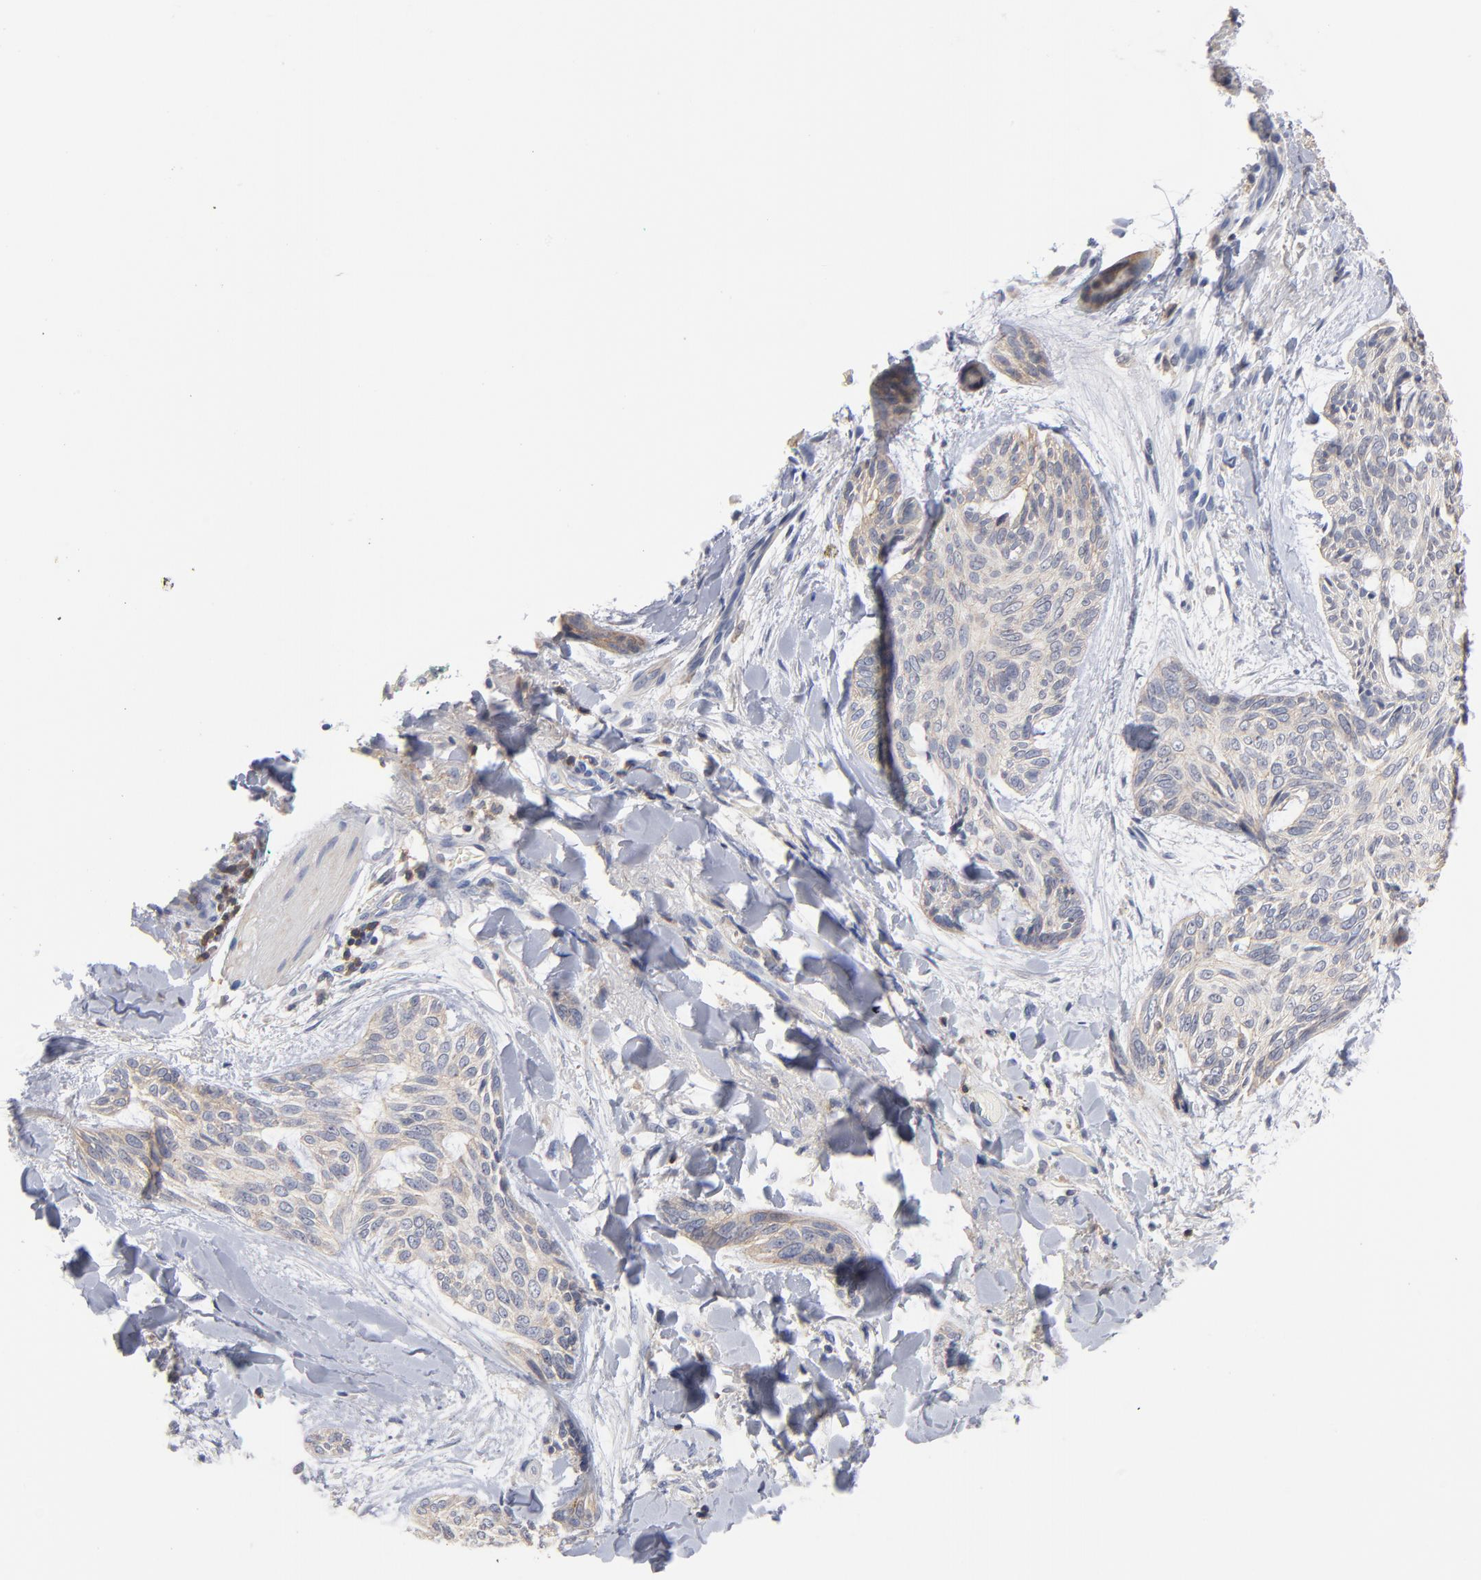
{"staining": {"intensity": "weak", "quantity": "25%-75%", "location": "cytoplasmic/membranous"}, "tissue": "skin cancer", "cell_type": "Tumor cells", "image_type": "cancer", "snomed": [{"axis": "morphology", "description": "Normal tissue, NOS"}, {"axis": "morphology", "description": "Basal cell carcinoma"}, {"axis": "topography", "description": "Skin"}], "caption": "DAB (3,3'-diaminobenzidine) immunohistochemical staining of skin cancer (basal cell carcinoma) exhibits weak cytoplasmic/membranous protein staining in about 25%-75% of tumor cells.", "gene": "PDLIM2", "patient": {"sex": "female", "age": 71}}